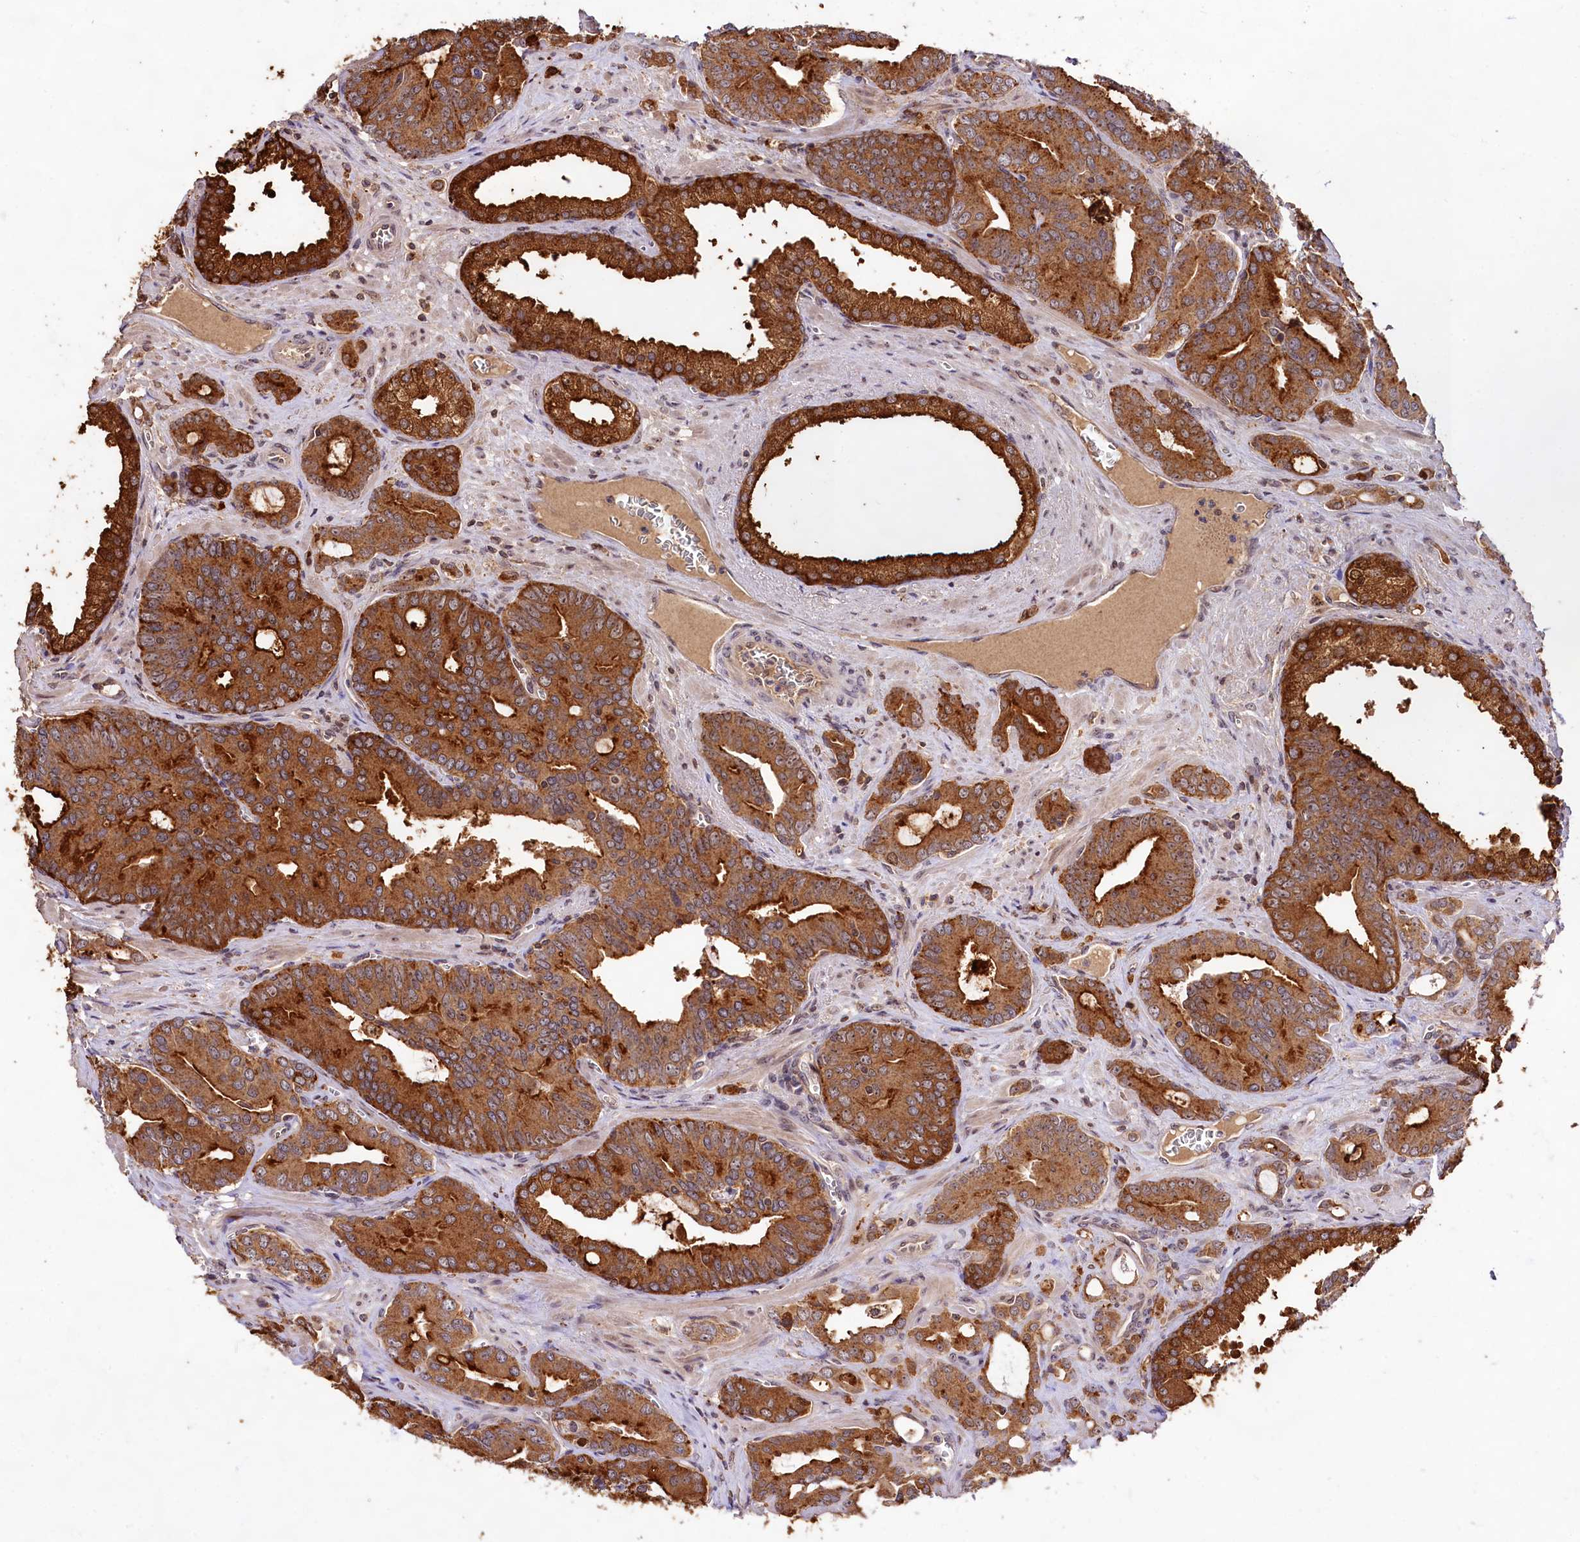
{"staining": {"intensity": "strong", "quantity": ">75%", "location": "cytoplasmic/membranous"}, "tissue": "prostate cancer", "cell_type": "Tumor cells", "image_type": "cancer", "snomed": [{"axis": "morphology", "description": "Adenocarcinoma, High grade"}, {"axis": "topography", "description": "Prostate"}], "caption": "A micrograph of human high-grade adenocarcinoma (prostate) stained for a protein demonstrates strong cytoplasmic/membranous brown staining in tumor cells.", "gene": "RRP8", "patient": {"sex": "male", "age": 72}}